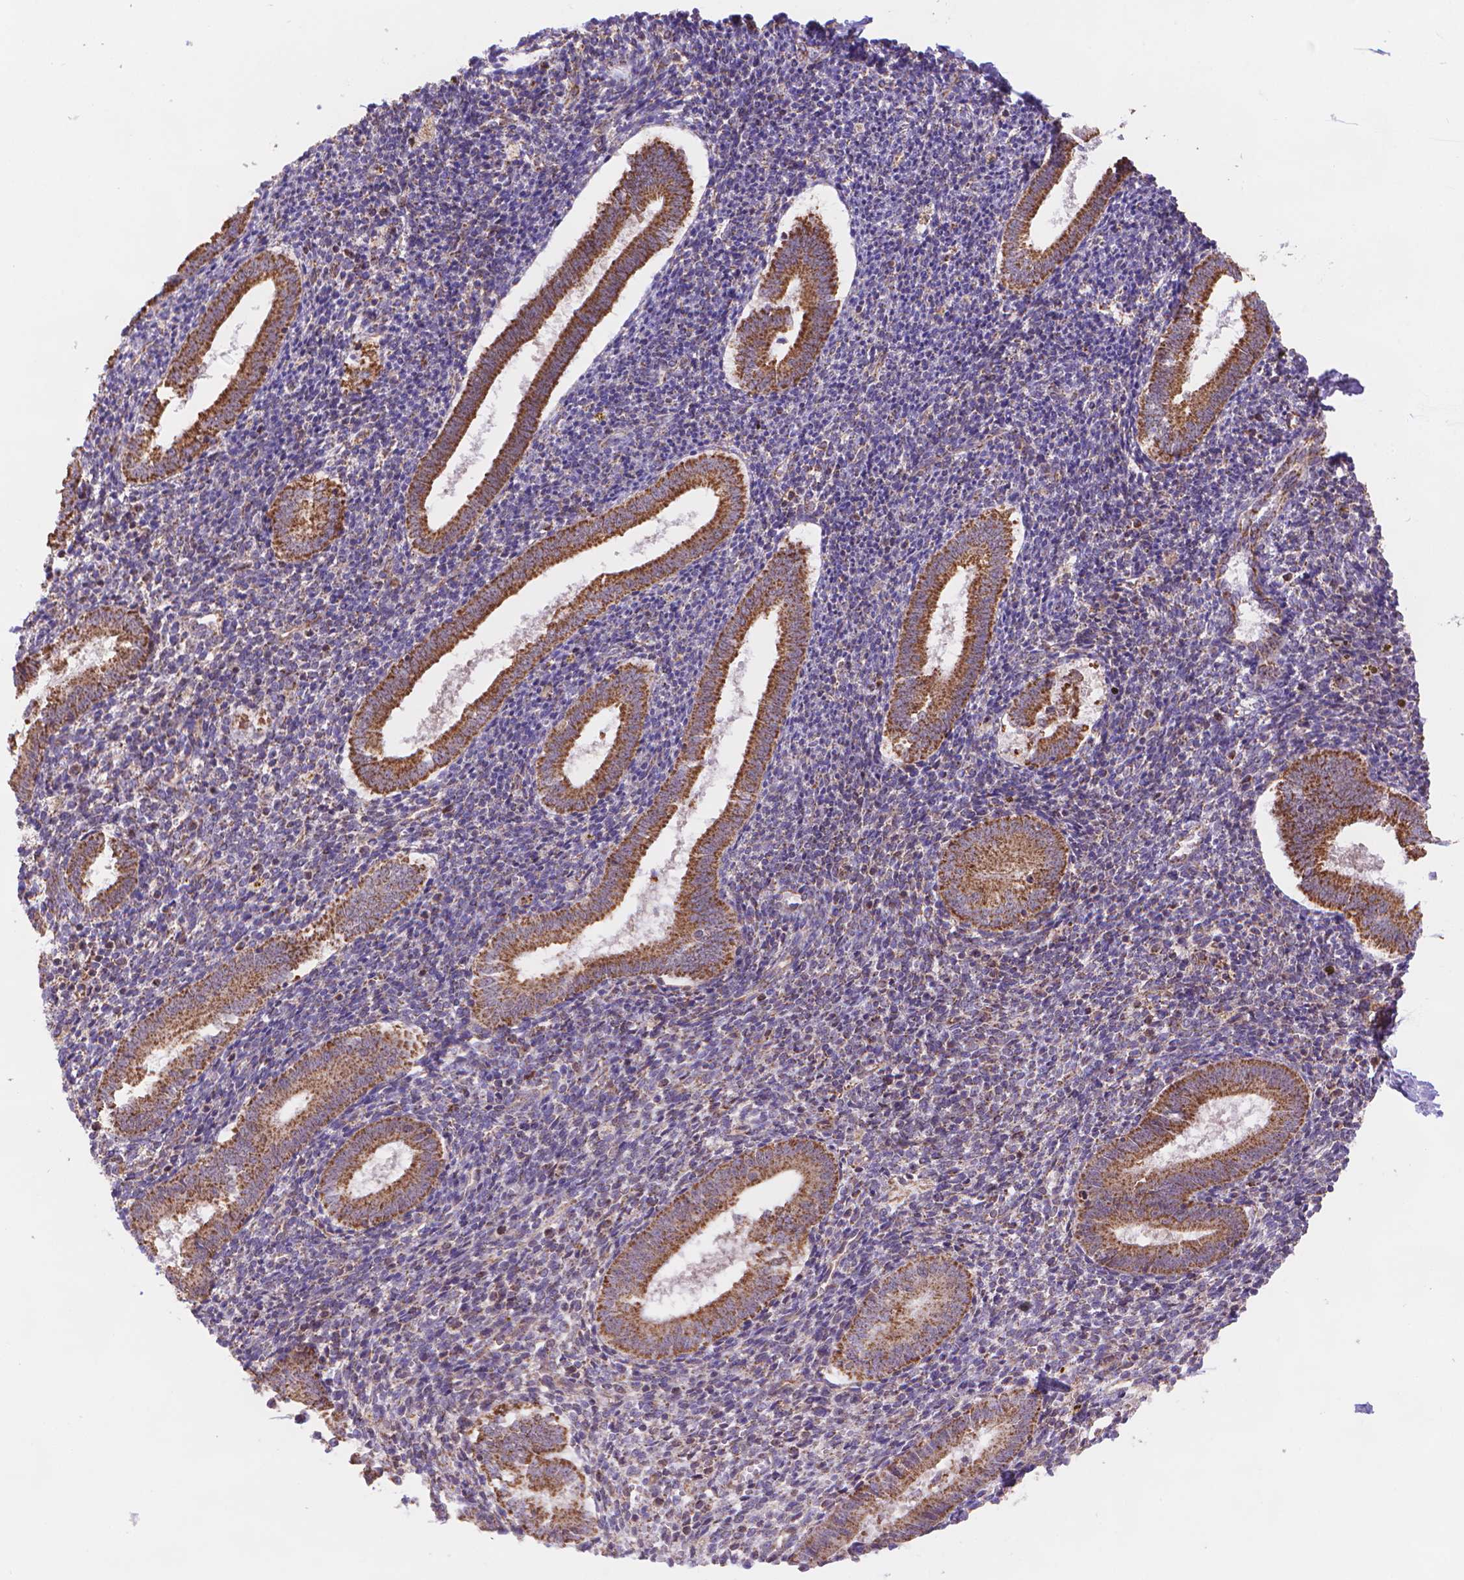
{"staining": {"intensity": "negative", "quantity": "none", "location": "none"}, "tissue": "endometrium", "cell_type": "Cells in endometrial stroma", "image_type": "normal", "snomed": [{"axis": "morphology", "description": "Normal tissue, NOS"}, {"axis": "topography", "description": "Endometrium"}], "caption": "Immunohistochemical staining of unremarkable human endometrium displays no significant expression in cells in endometrial stroma.", "gene": "CYYR1", "patient": {"sex": "female", "age": 25}}